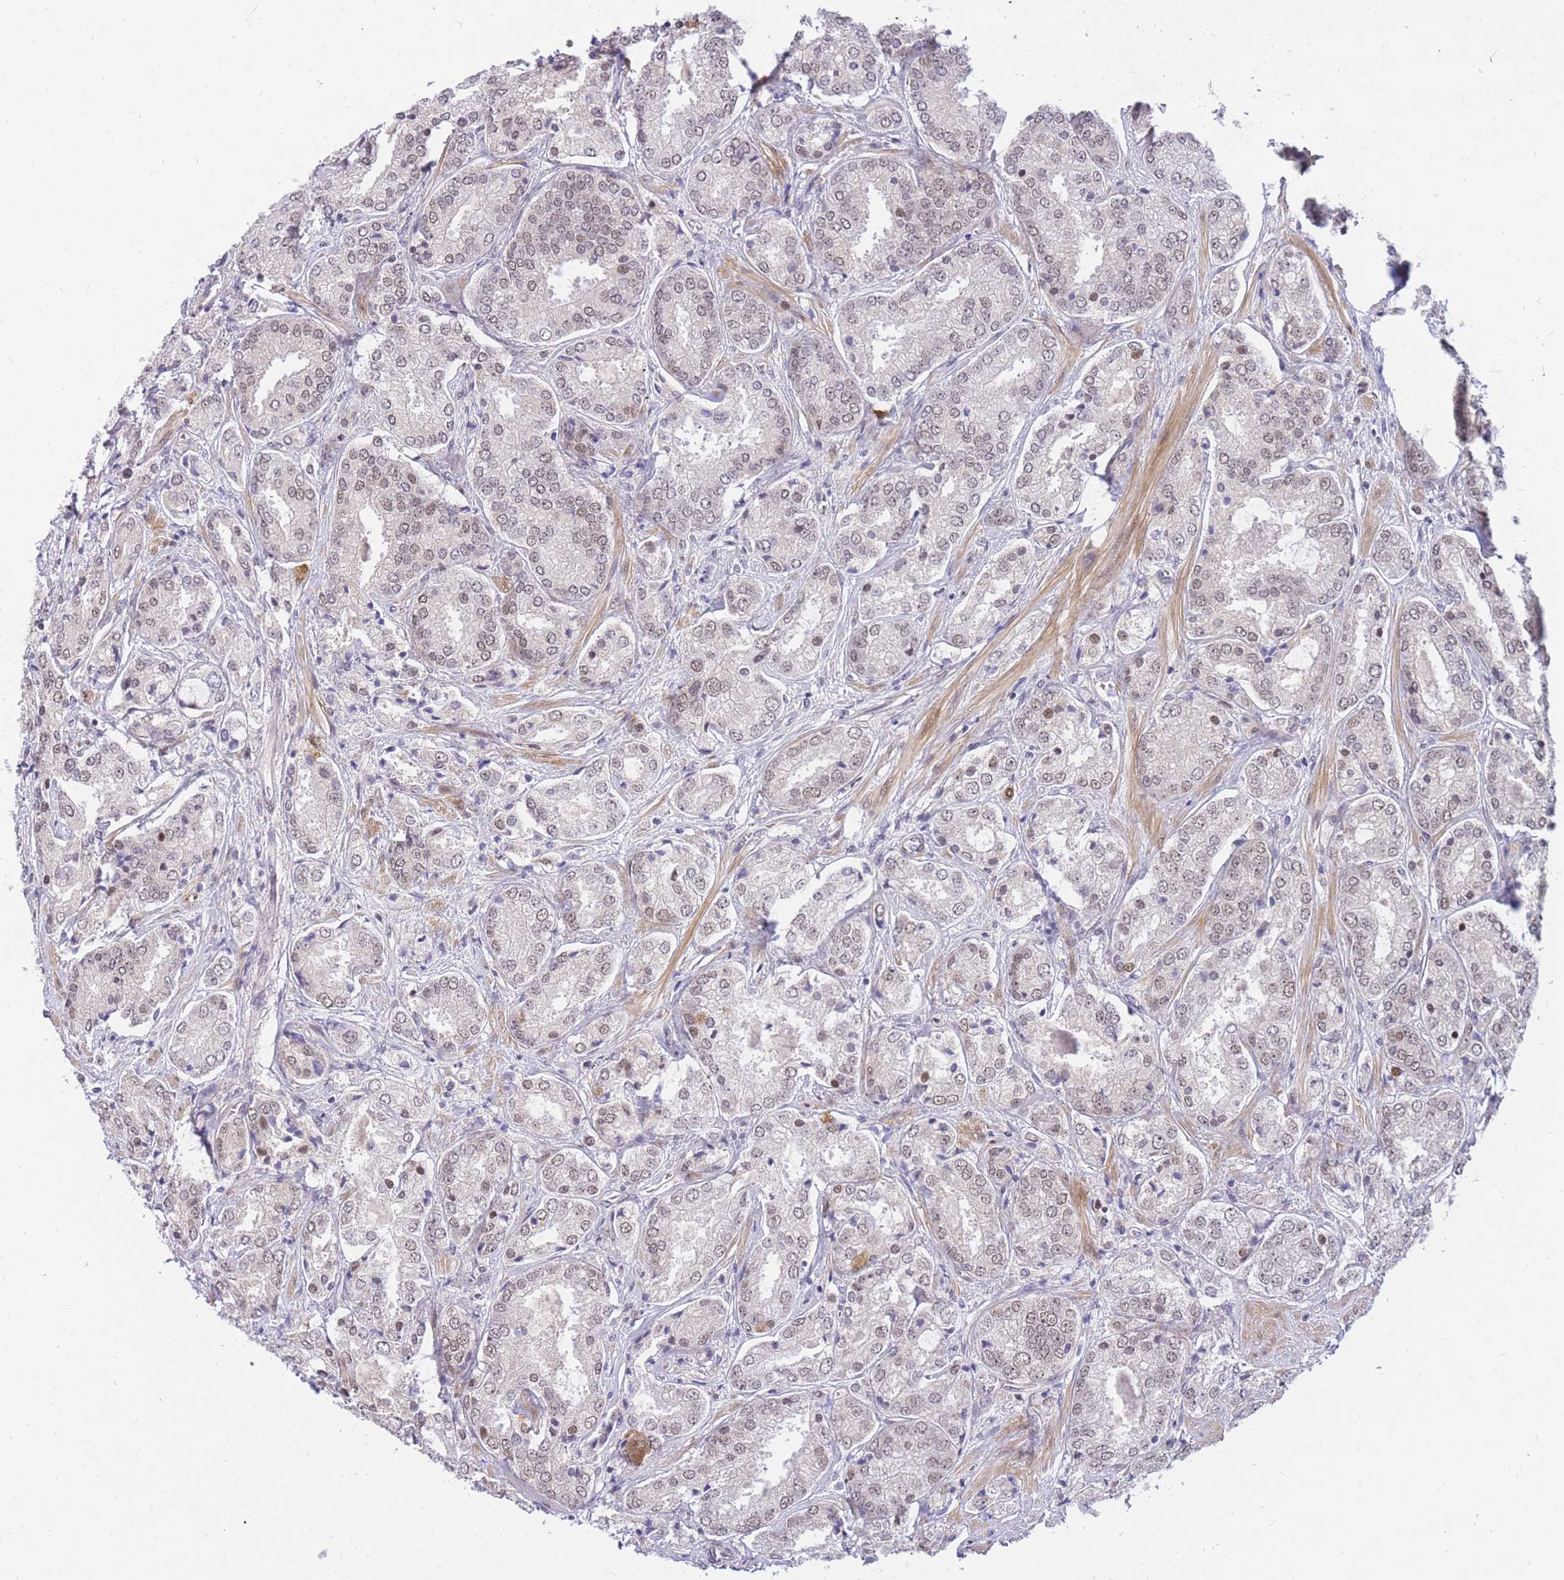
{"staining": {"intensity": "weak", "quantity": "25%-75%", "location": "nuclear"}, "tissue": "prostate cancer", "cell_type": "Tumor cells", "image_type": "cancer", "snomed": [{"axis": "morphology", "description": "Adenocarcinoma, High grade"}, {"axis": "topography", "description": "Prostate"}], "caption": "Prostate cancer stained for a protein (brown) exhibits weak nuclear positive positivity in about 25%-75% of tumor cells.", "gene": "TLE2", "patient": {"sex": "male", "age": 63}}